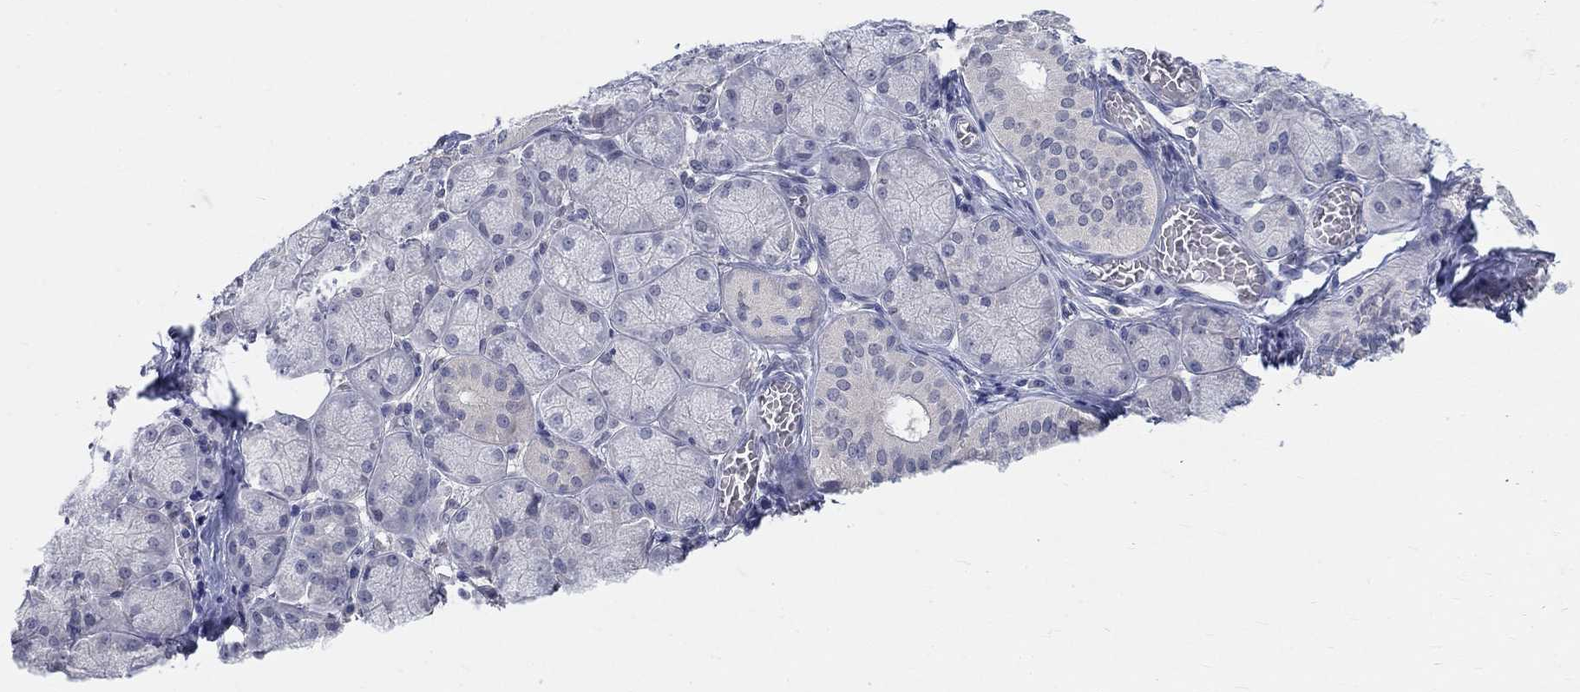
{"staining": {"intensity": "negative", "quantity": "none", "location": "none"}, "tissue": "salivary gland", "cell_type": "Glandular cells", "image_type": "normal", "snomed": [{"axis": "morphology", "description": "Normal tissue, NOS"}, {"axis": "topography", "description": "Salivary gland"}, {"axis": "topography", "description": "Peripheral nerve tissue"}], "caption": "The image shows no significant staining in glandular cells of salivary gland.", "gene": "EGFLAM", "patient": {"sex": "female", "age": 24}}